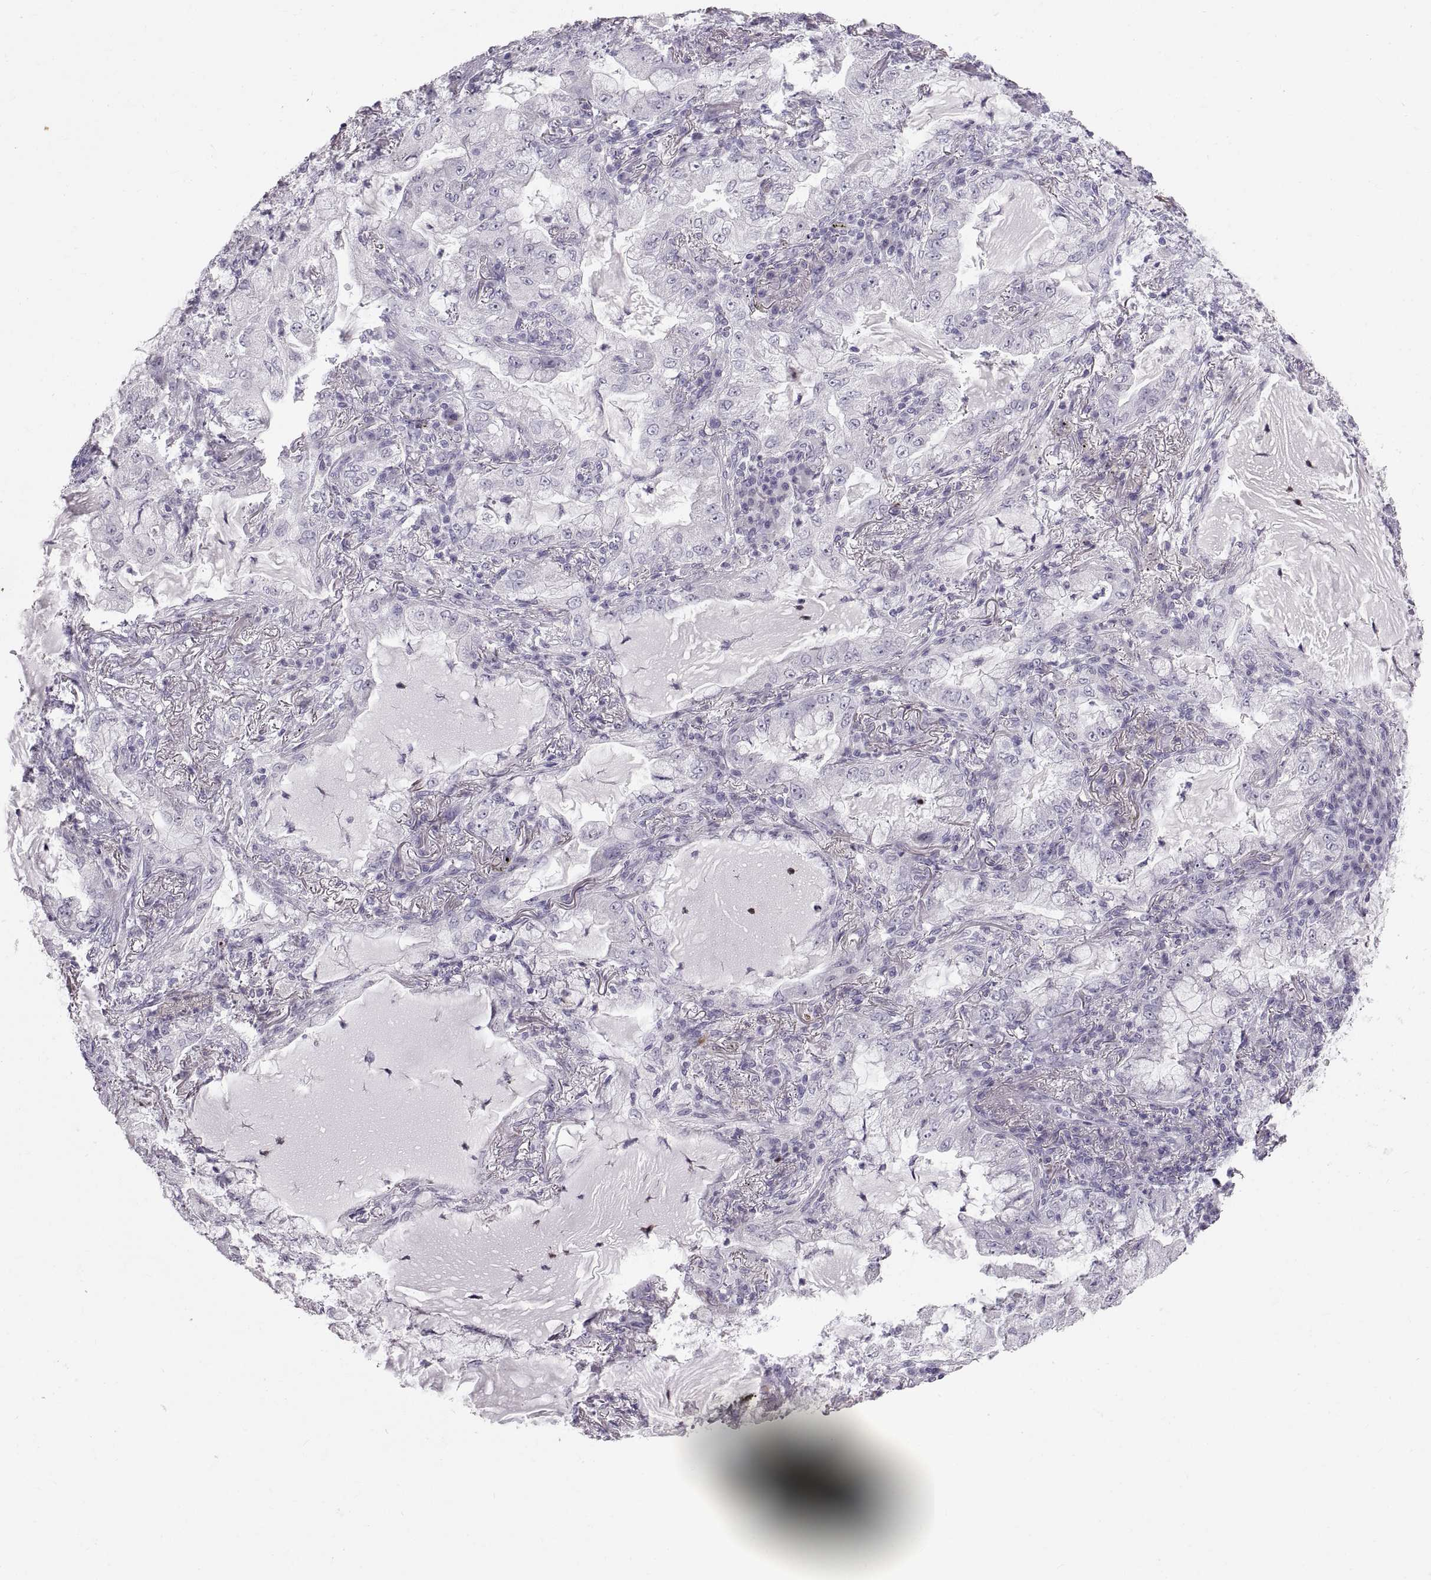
{"staining": {"intensity": "negative", "quantity": "none", "location": "none"}, "tissue": "lung cancer", "cell_type": "Tumor cells", "image_type": "cancer", "snomed": [{"axis": "morphology", "description": "Adenocarcinoma, NOS"}, {"axis": "topography", "description": "Lung"}], "caption": "High magnification brightfield microscopy of adenocarcinoma (lung) stained with DAB (brown) and counterstained with hematoxylin (blue): tumor cells show no significant staining.", "gene": "SPACDR", "patient": {"sex": "female", "age": 73}}